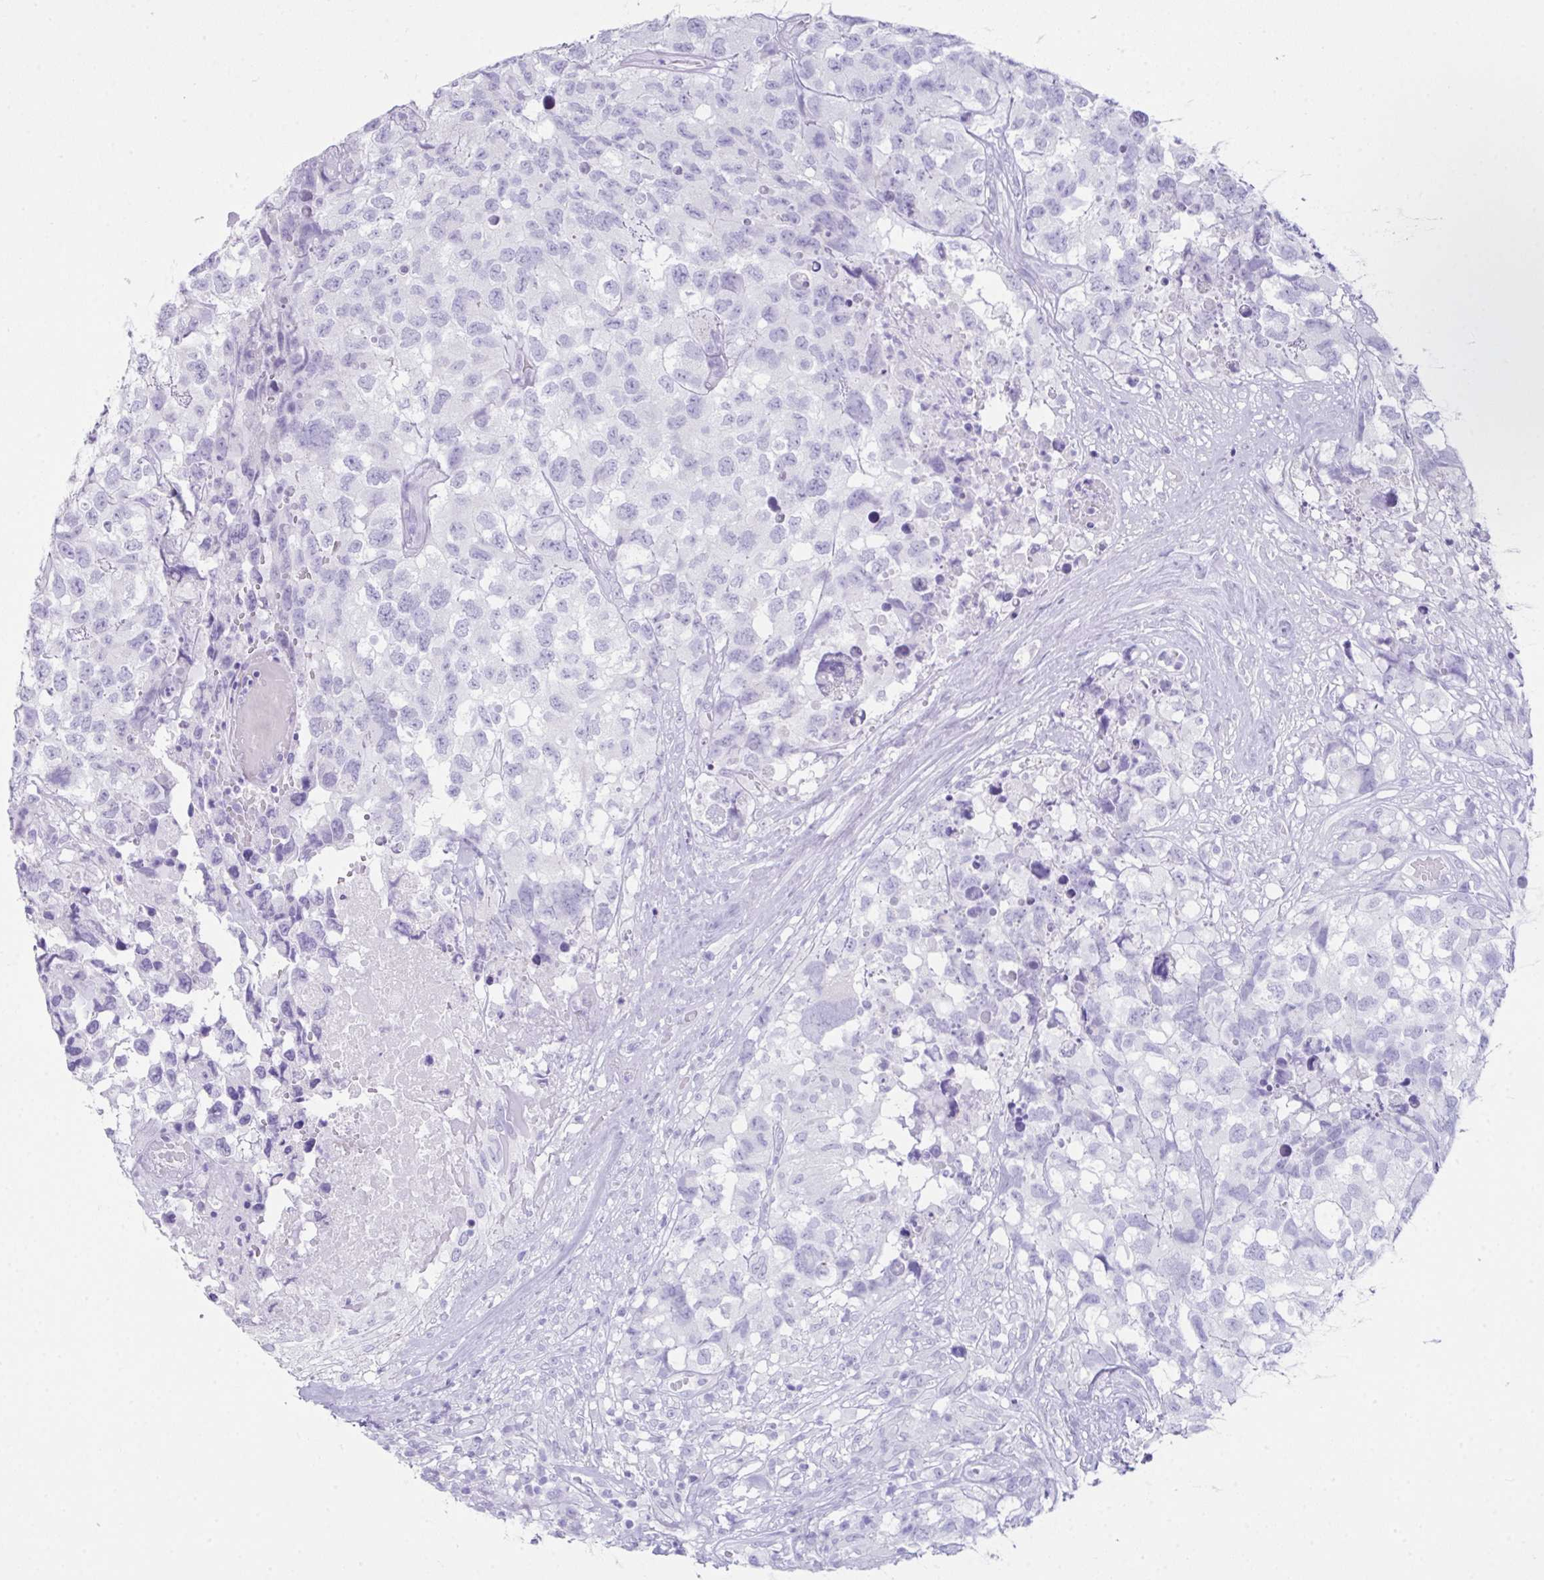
{"staining": {"intensity": "negative", "quantity": "none", "location": "none"}, "tissue": "testis cancer", "cell_type": "Tumor cells", "image_type": "cancer", "snomed": [{"axis": "morphology", "description": "Carcinoma, Embryonal, NOS"}, {"axis": "topography", "description": "Testis"}], "caption": "This is an immunohistochemistry (IHC) micrograph of testis embryonal carcinoma. There is no staining in tumor cells.", "gene": "LGALS4", "patient": {"sex": "male", "age": 83}}